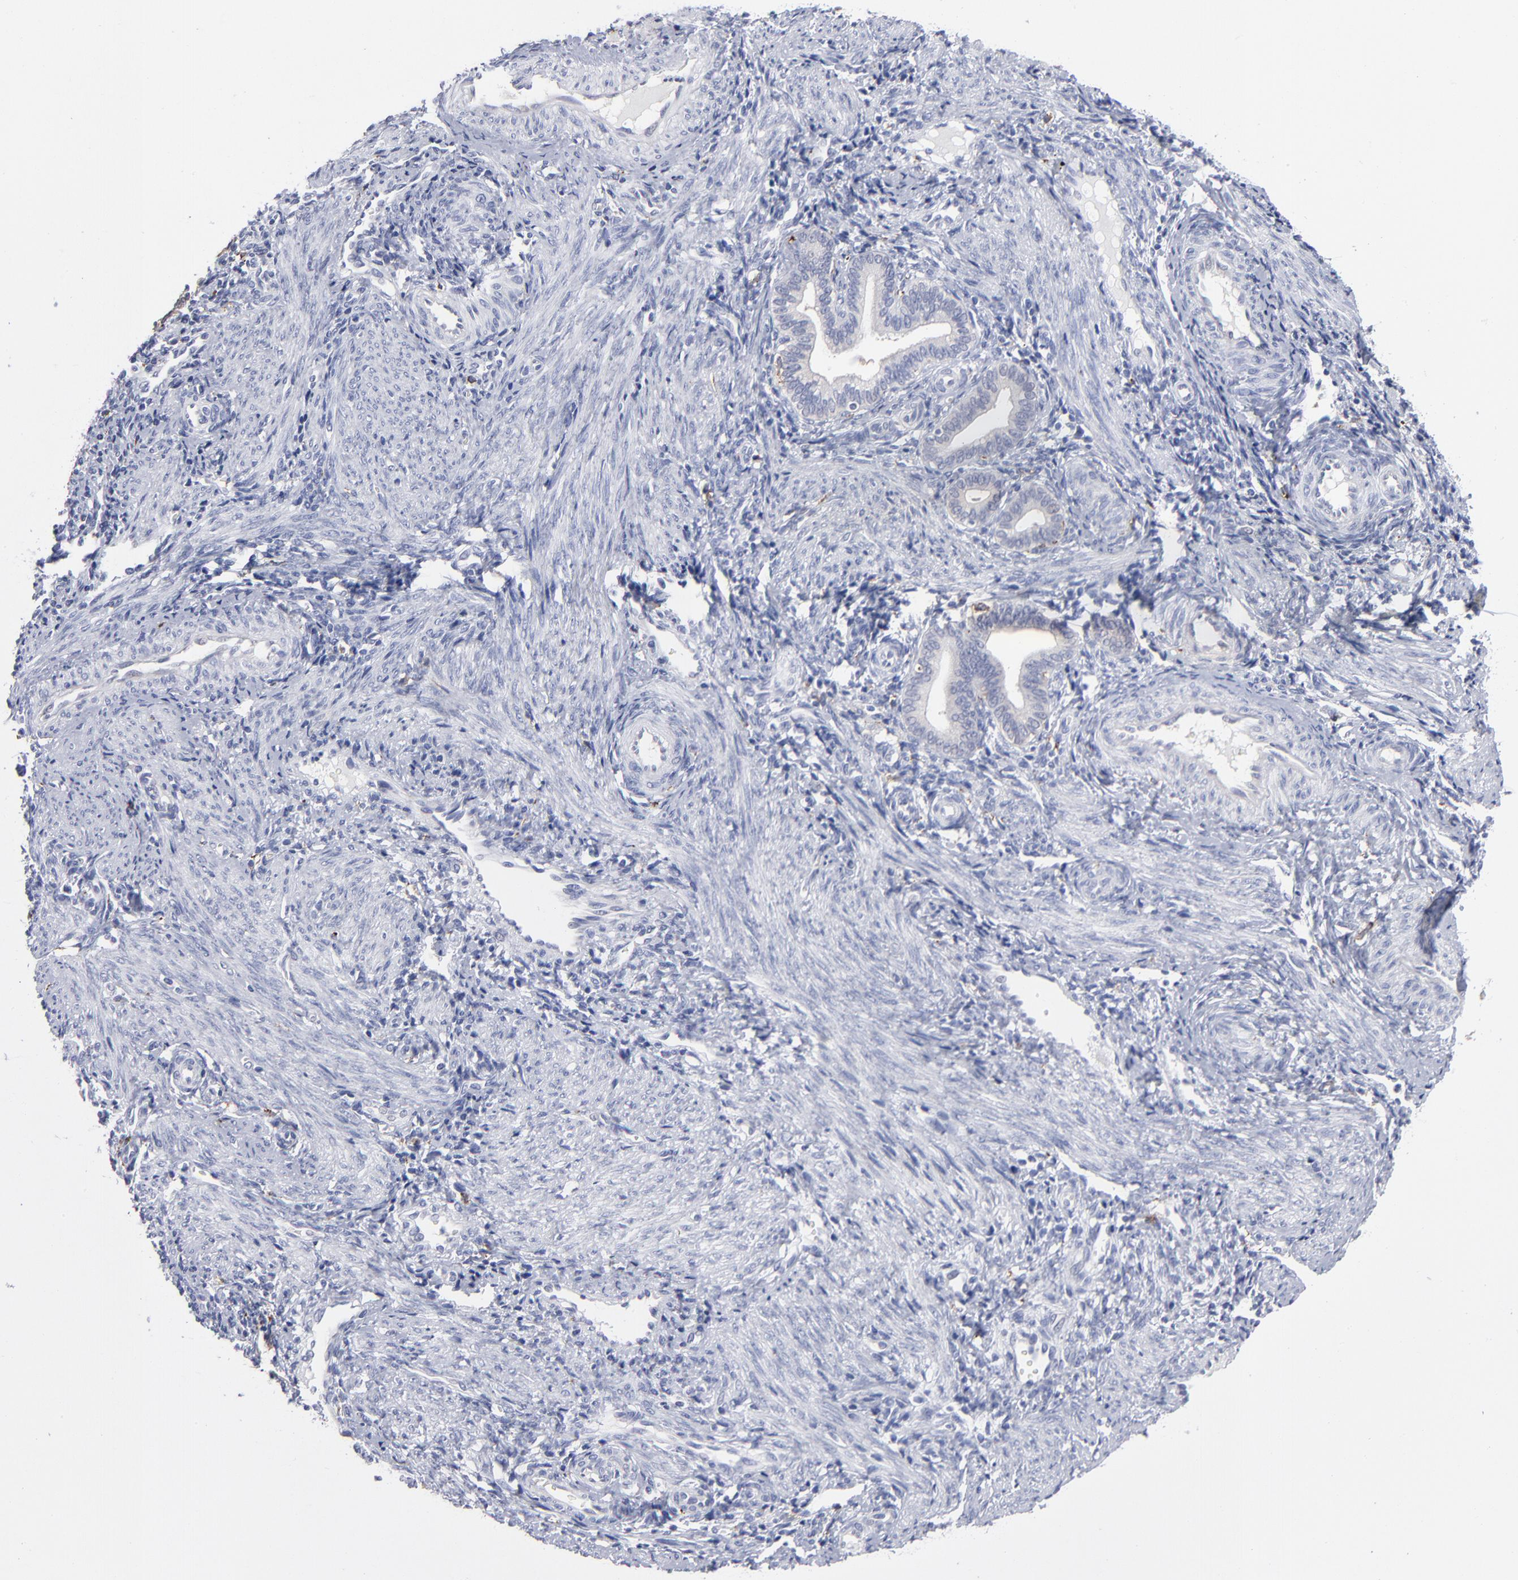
{"staining": {"intensity": "moderate", "quantity": "<25%", "location": "cytoplasmic/membranous"}, "tissue": "endometrium", "cell_type": "Cells in endometrial stroma", "image_type": "normal", "snomed": [{"axis": "morphology", "description": "Normal tissue, NOS"}, {"axis": "topography", "description": "Uterus"}, {"axis": "topography", "description": "Endometrium"}], "caption": "A histopathology image of human endometrium stained for a protein shows moderate cytoplasmic/membranous brown staining in cells in endometrial stroma.", "gene": "CD180", "patient": {"sex": "female", "age": 33}}